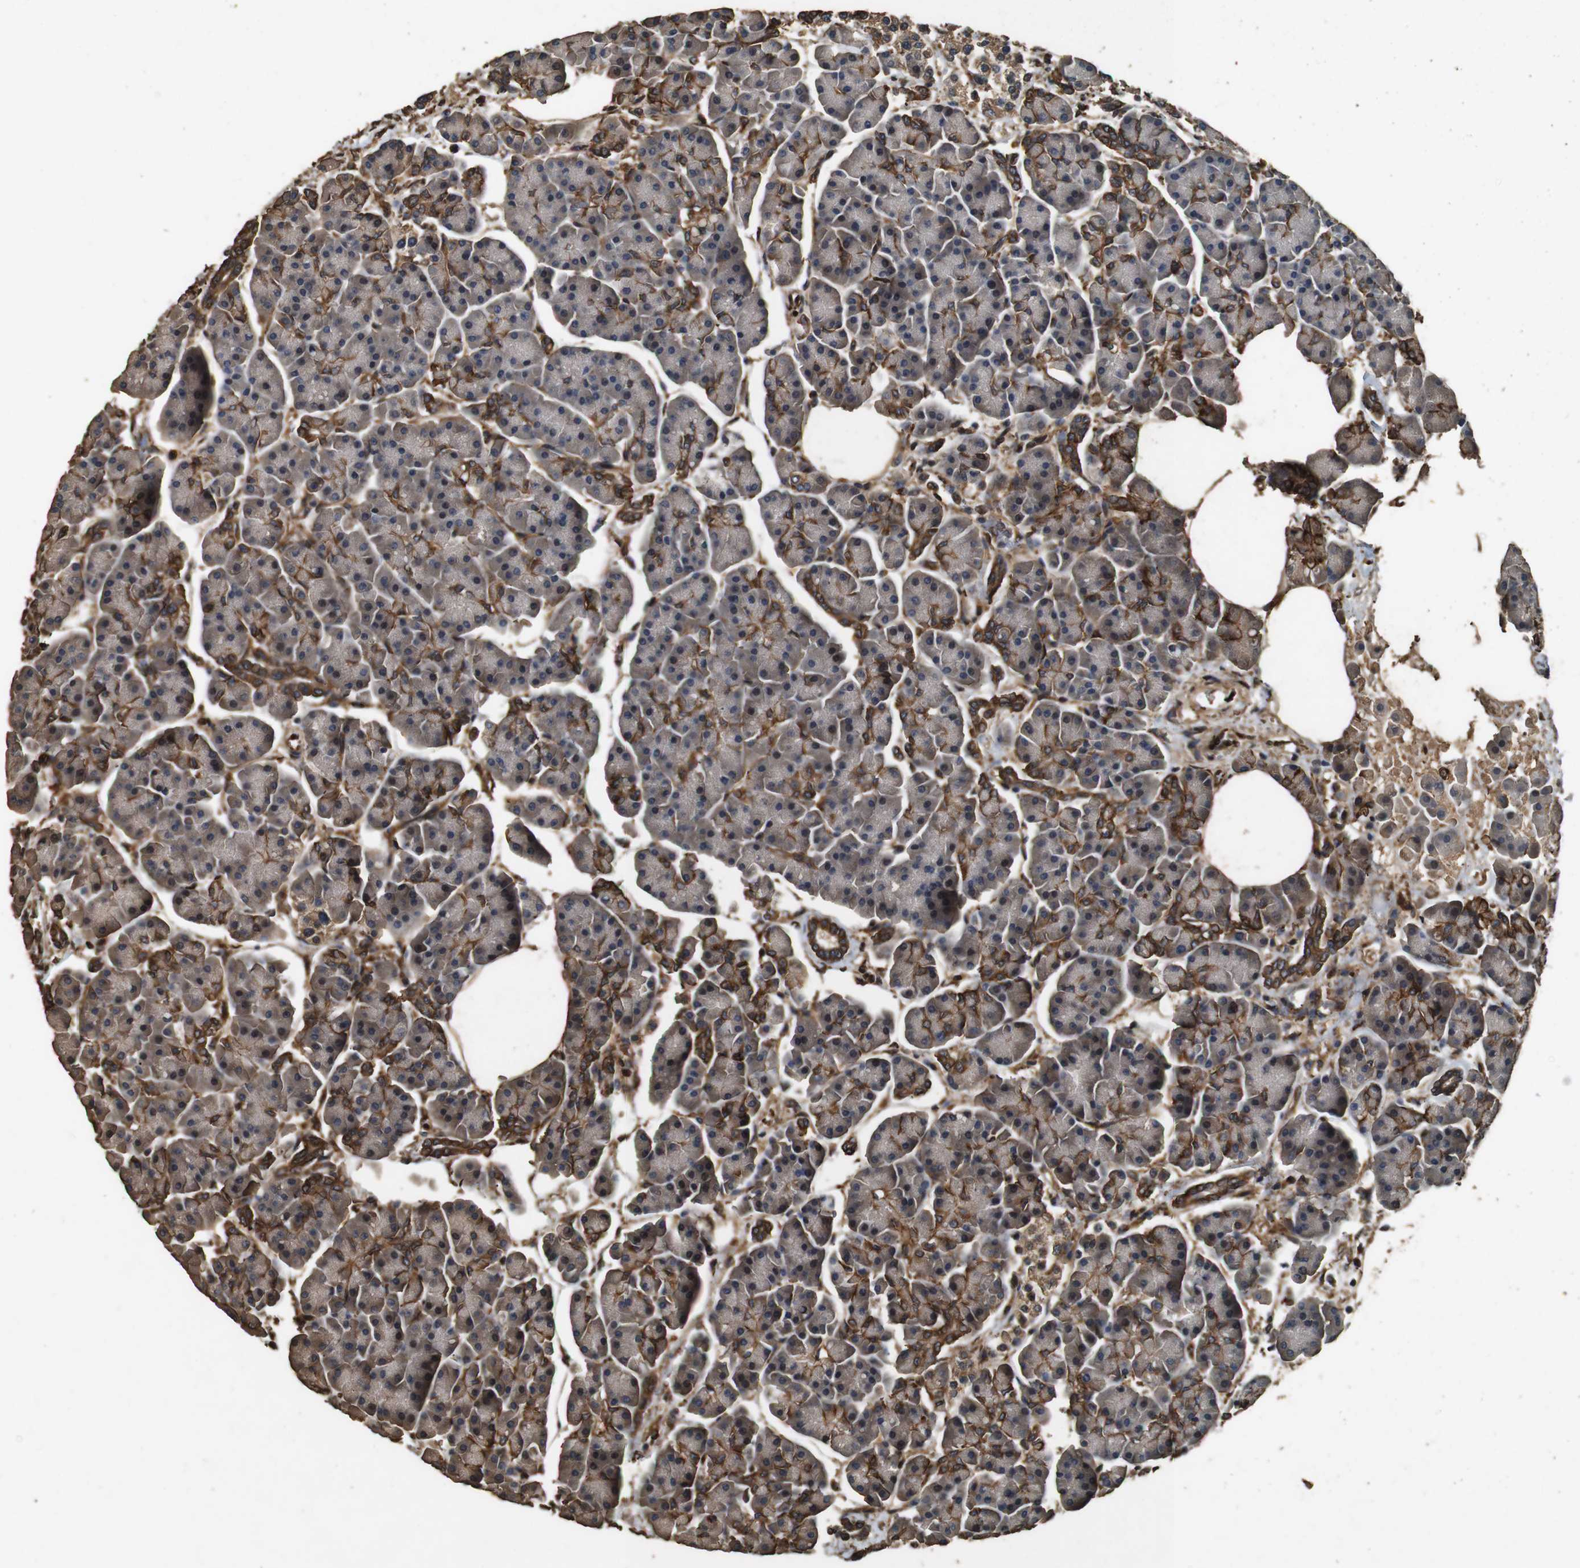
{"staining": {"intensity": "moderate", "quantity": "25%-75%", "location": "cytoplasmic/membranous"}, "tissue": "pancreas", "cell_type": "Exocrine glandular cells", "image_type": "normal", "snomed": [{"axis": "morphology", "description": "Normal tissue, NOS"}, {"axis": "topography", "description": "Pancreas"}], "caption": "About 25%-75% of exocrine glandular cells in benign pancreas show moderate cytoplasmic/membranous protein staining as visualized by brown immunohistochemical staining.", "gene": "CNPY4", "patient": {"sex": "female", "age": 70}}